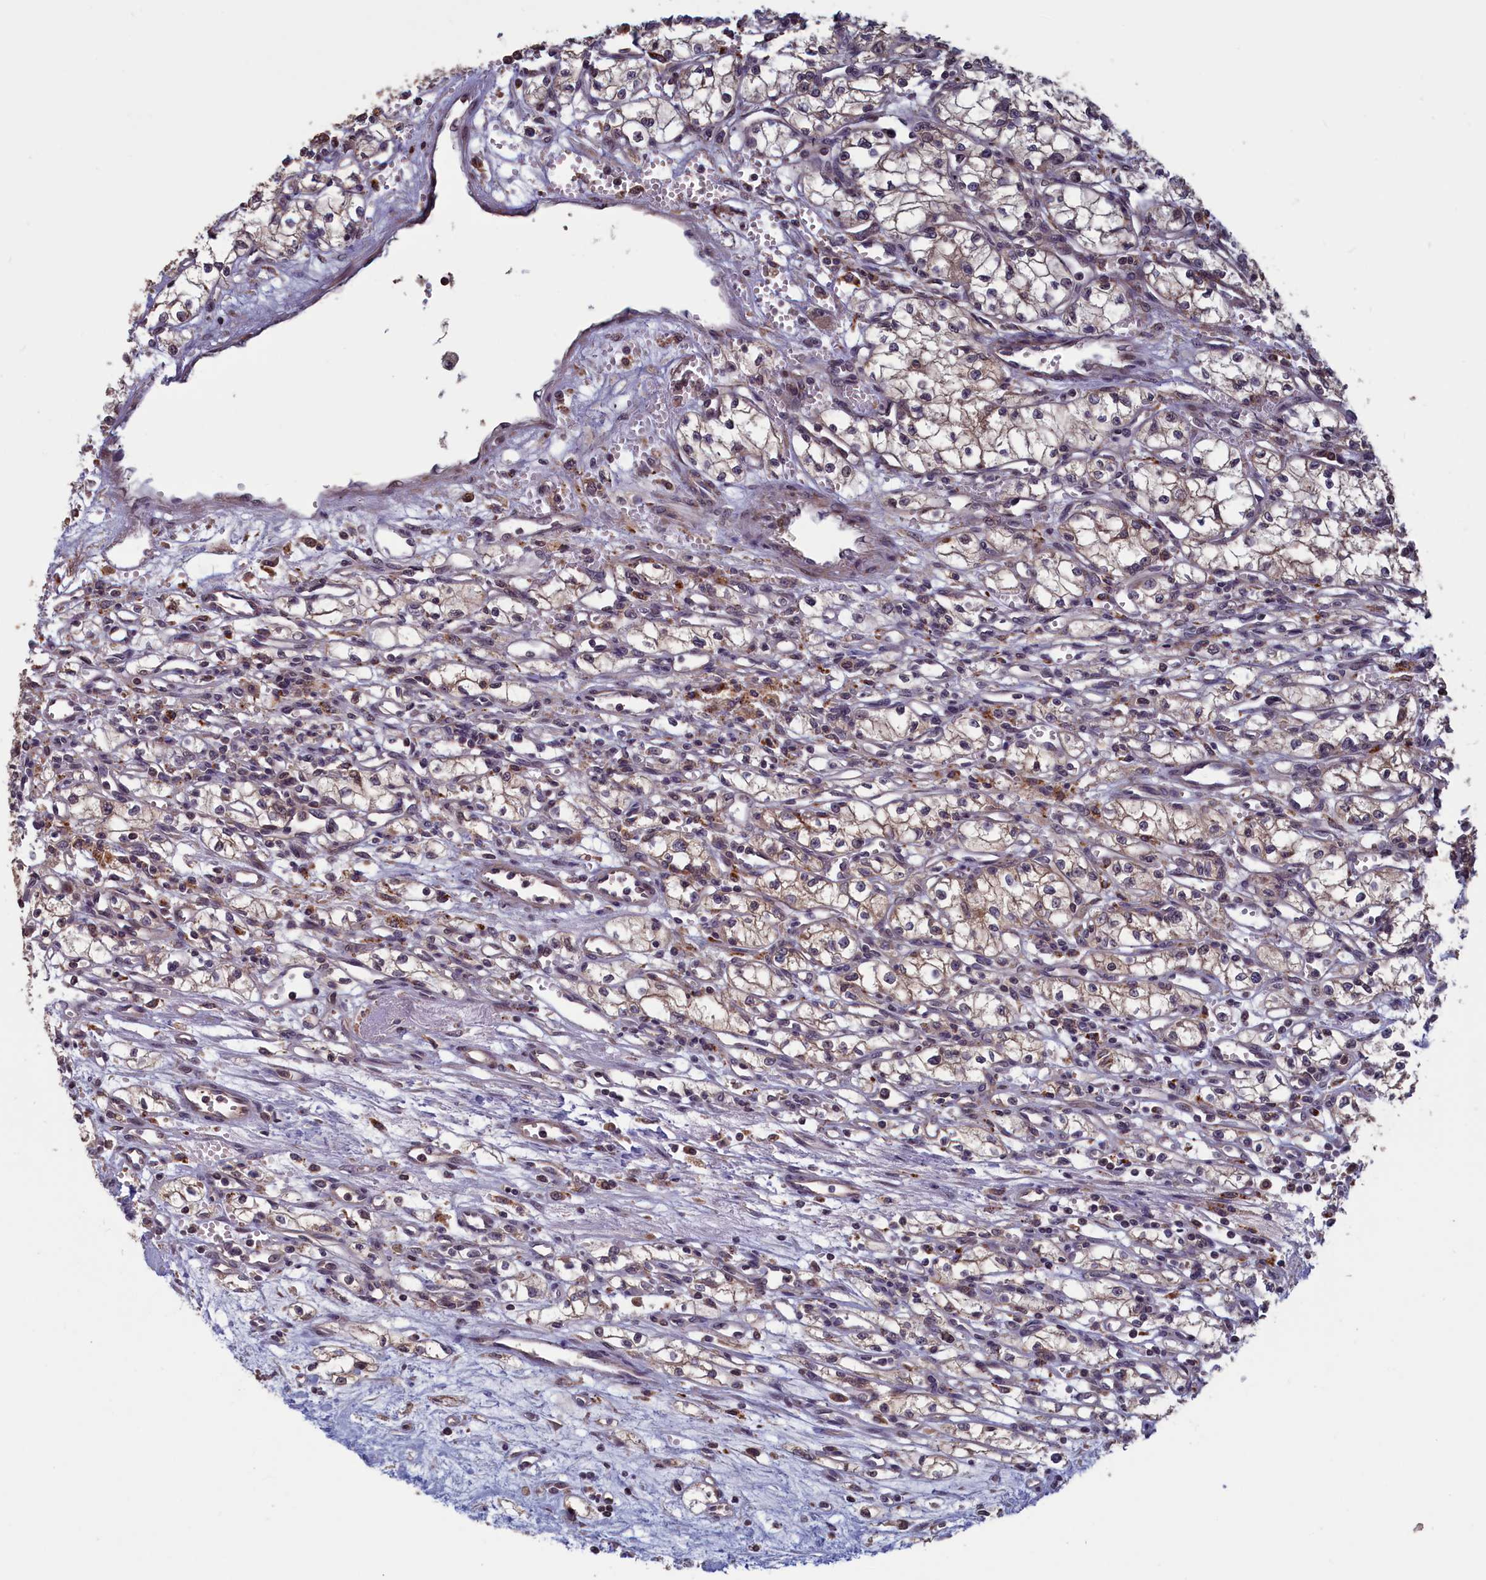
{"staining": {"intensity": "weak", "quantity": "<25%", "location": "cytoplasmic/membranous"}, "tissue": "renal cancer", "cell_type": "Tumor cells", "image_type": "cancer", "snomed": [{"axis": "morphology", "description": "Normal tissue, NOS"}, {"axis": "morphology", "description": "Adenocarcinoma, NOS"}, {"axis": "topography", "description": "Kidney"}], "caption": "Tumor cells show no significant staining in adenocarcinoma (renal). Nuclei are stained in blue.", "gene": "CACTIN", "patient": {"sex": "male", "age": 59}}